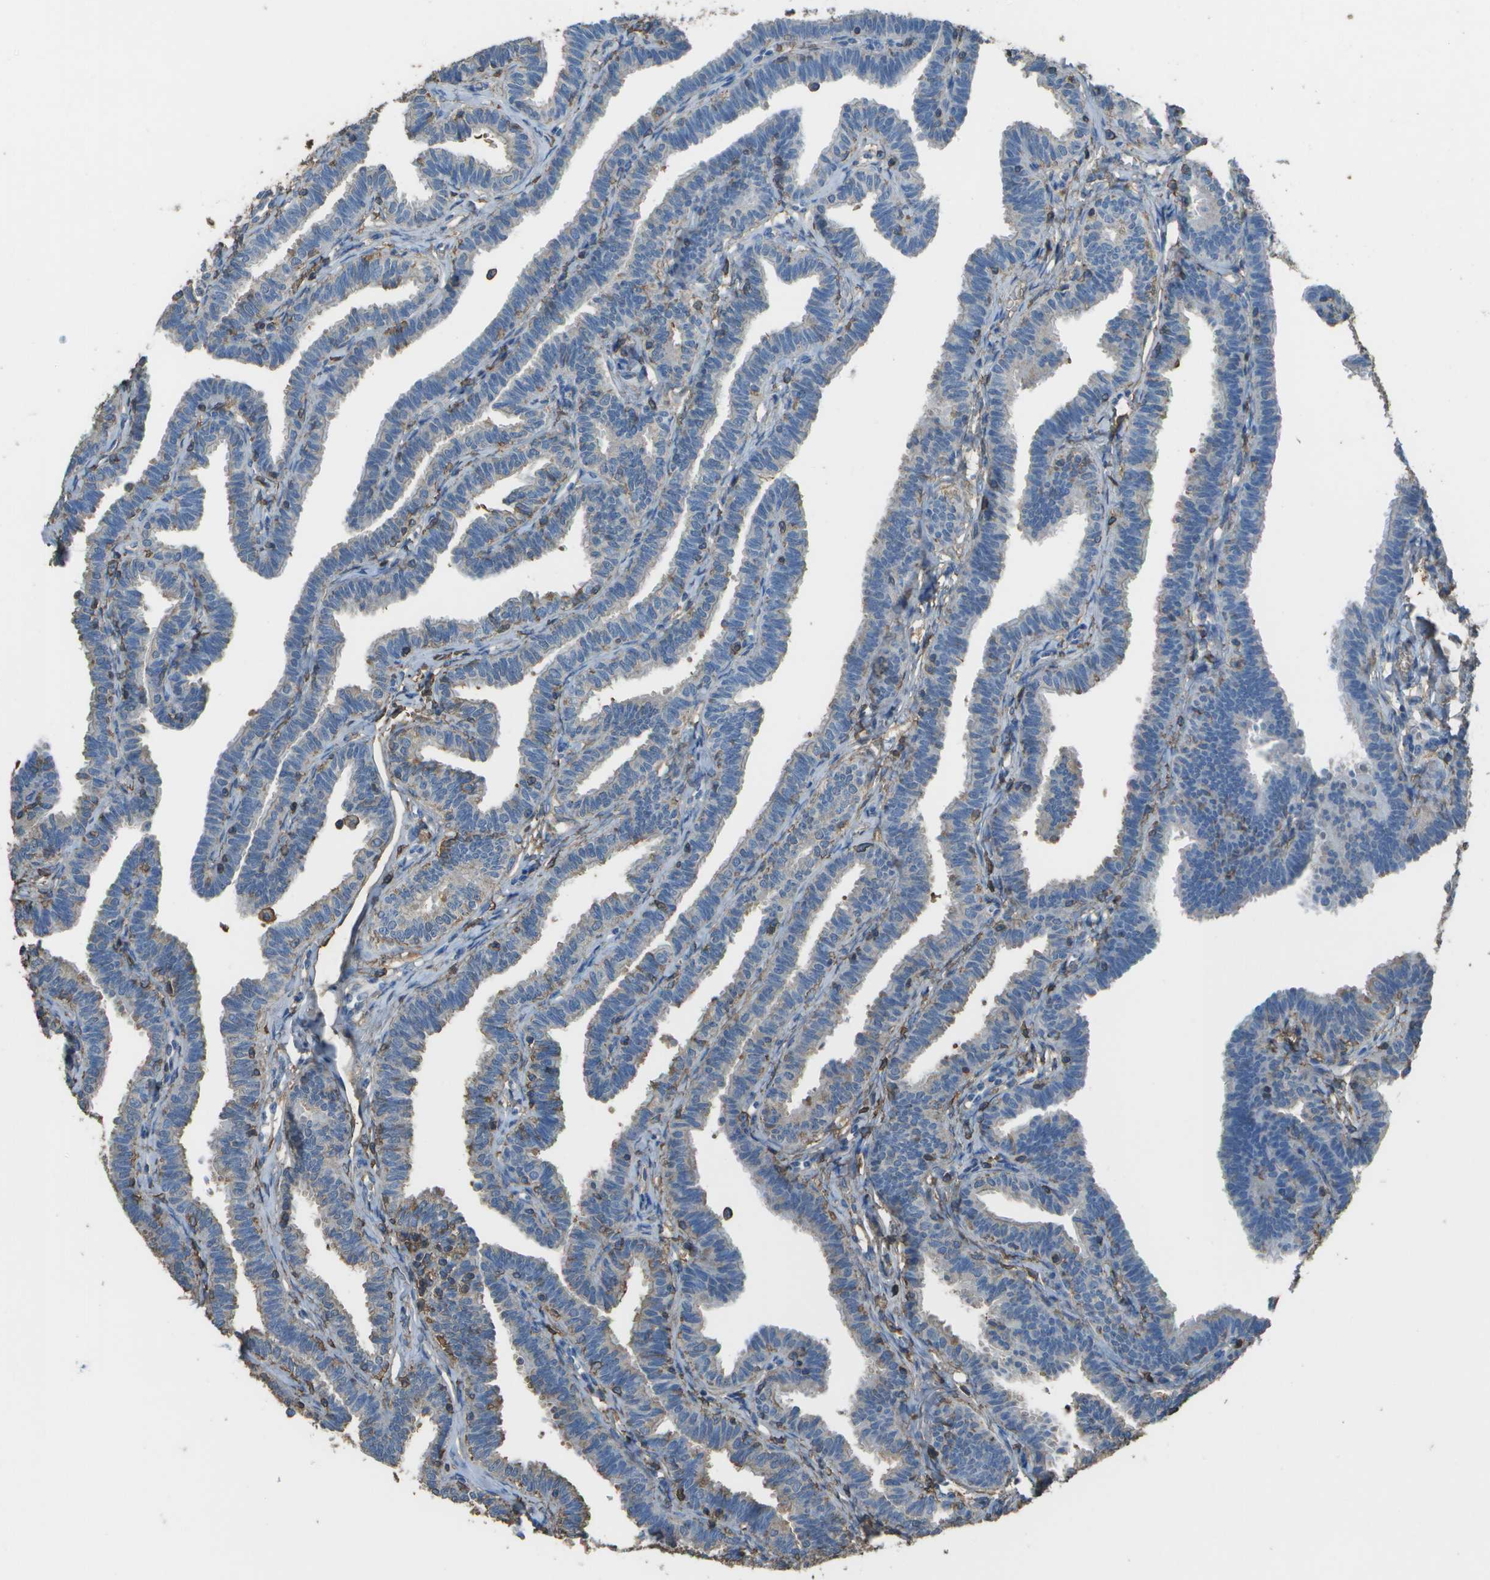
{"staining": {"intensity": "weak", "quantity": "<25%", "location": "cytoplasmic/membranous"}, "tissue": "fallopian tube", "cell_type": "Glandular cells", "image_type": "normal", "snomed": [{"axis": "morphology", "description": "Normal tissue, NOS"}, {"axis": "topography", "description": "Fallopian tube"}, {"axis": "topography", "description": "Ovary"}], "caption": "This histopathology image is of unremarkable fallopian tube stained with IHC to label a protein in brown with the nuclei are counter-stained blue. There is no expression in glandular cells.", "gene": "CYP4F11", "patient": {"sex": "female", "age": 23}}